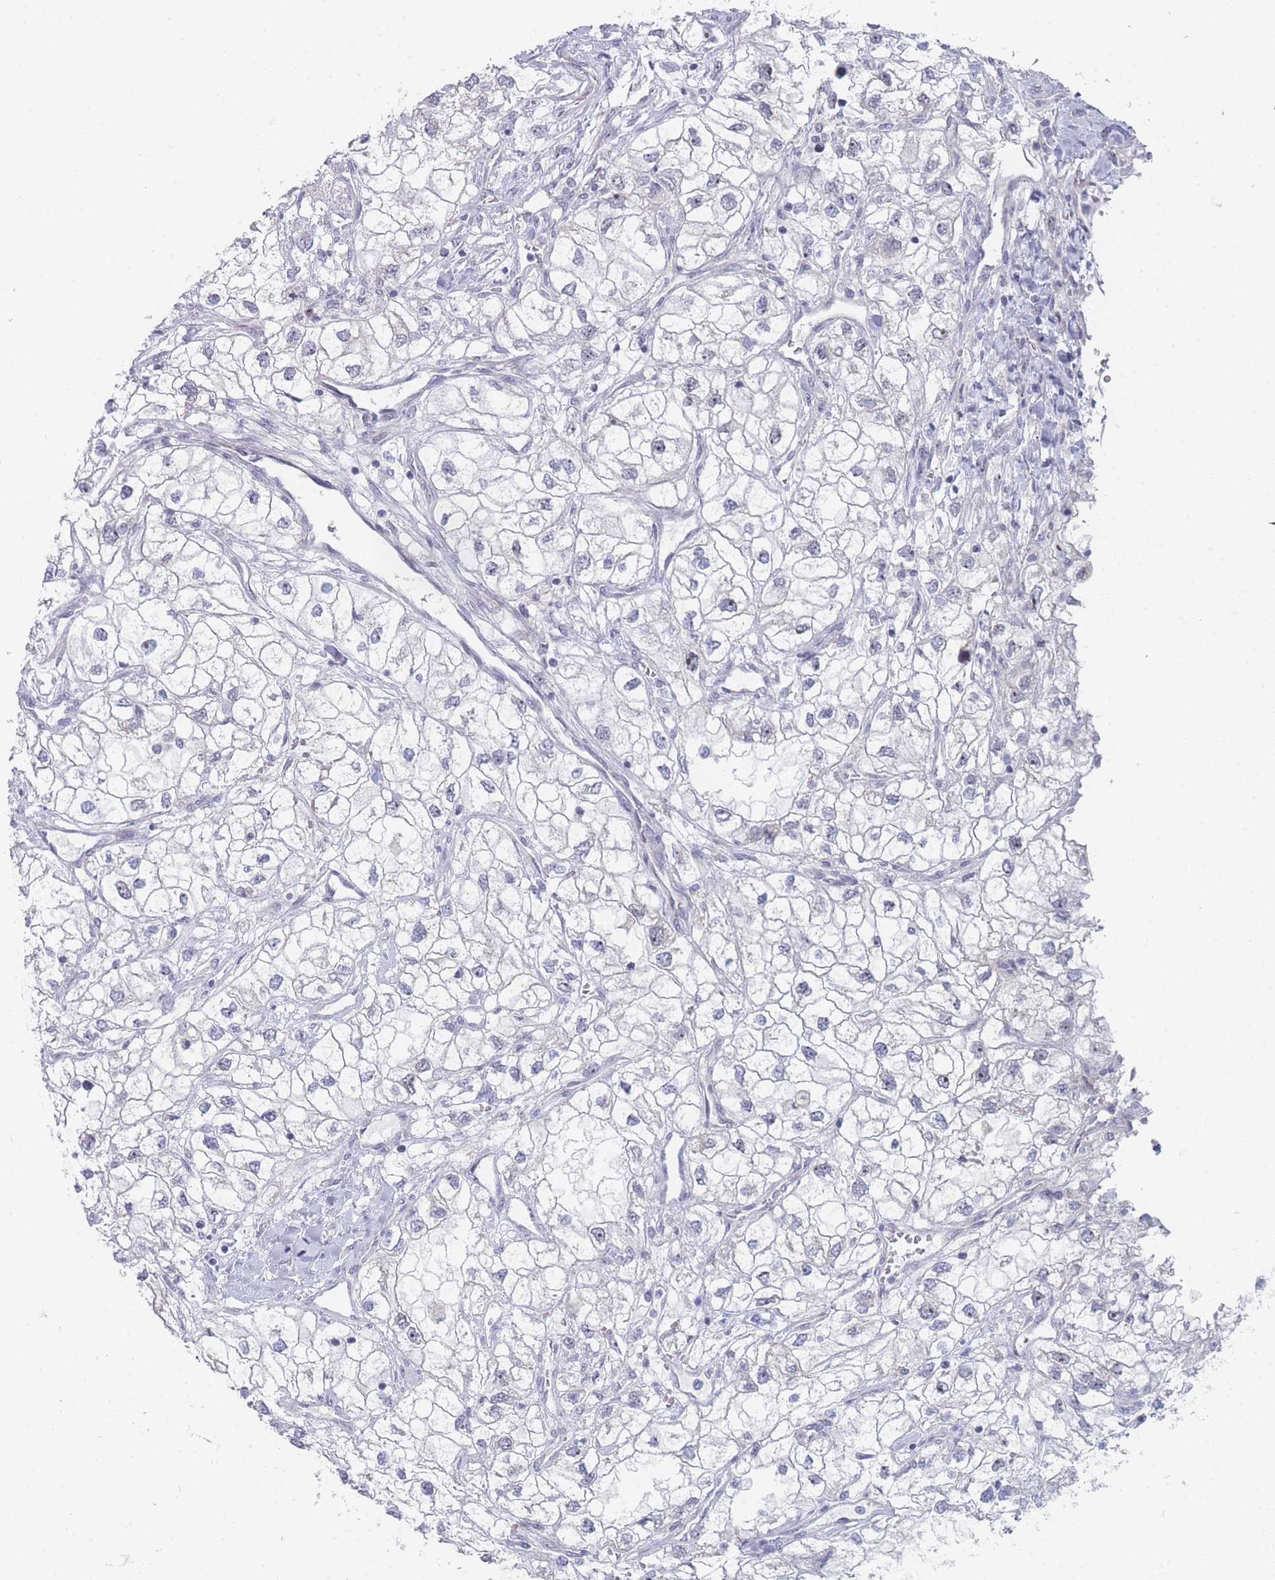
{"staining": {"intensity": "negative", "quantity": "none", "location": "none"}, "tissue": "renal cancer", "cell_type": "Tumor cells", "image_type": "cancer", "snomed": [{"axis": "morphology", "description": "Adenocarcinoma, NOS"}, {"axis": "topography", "description": "Kidney"}], "caption": "High power microscopy photomicrograph of an immunohistochemistry (IHC) micrograph of renal cancer (adenocarcinoma), revealing no significant expression in tumor cells.", "gene": "RNF8", "patient": {"sex": "male", "age": 59}}